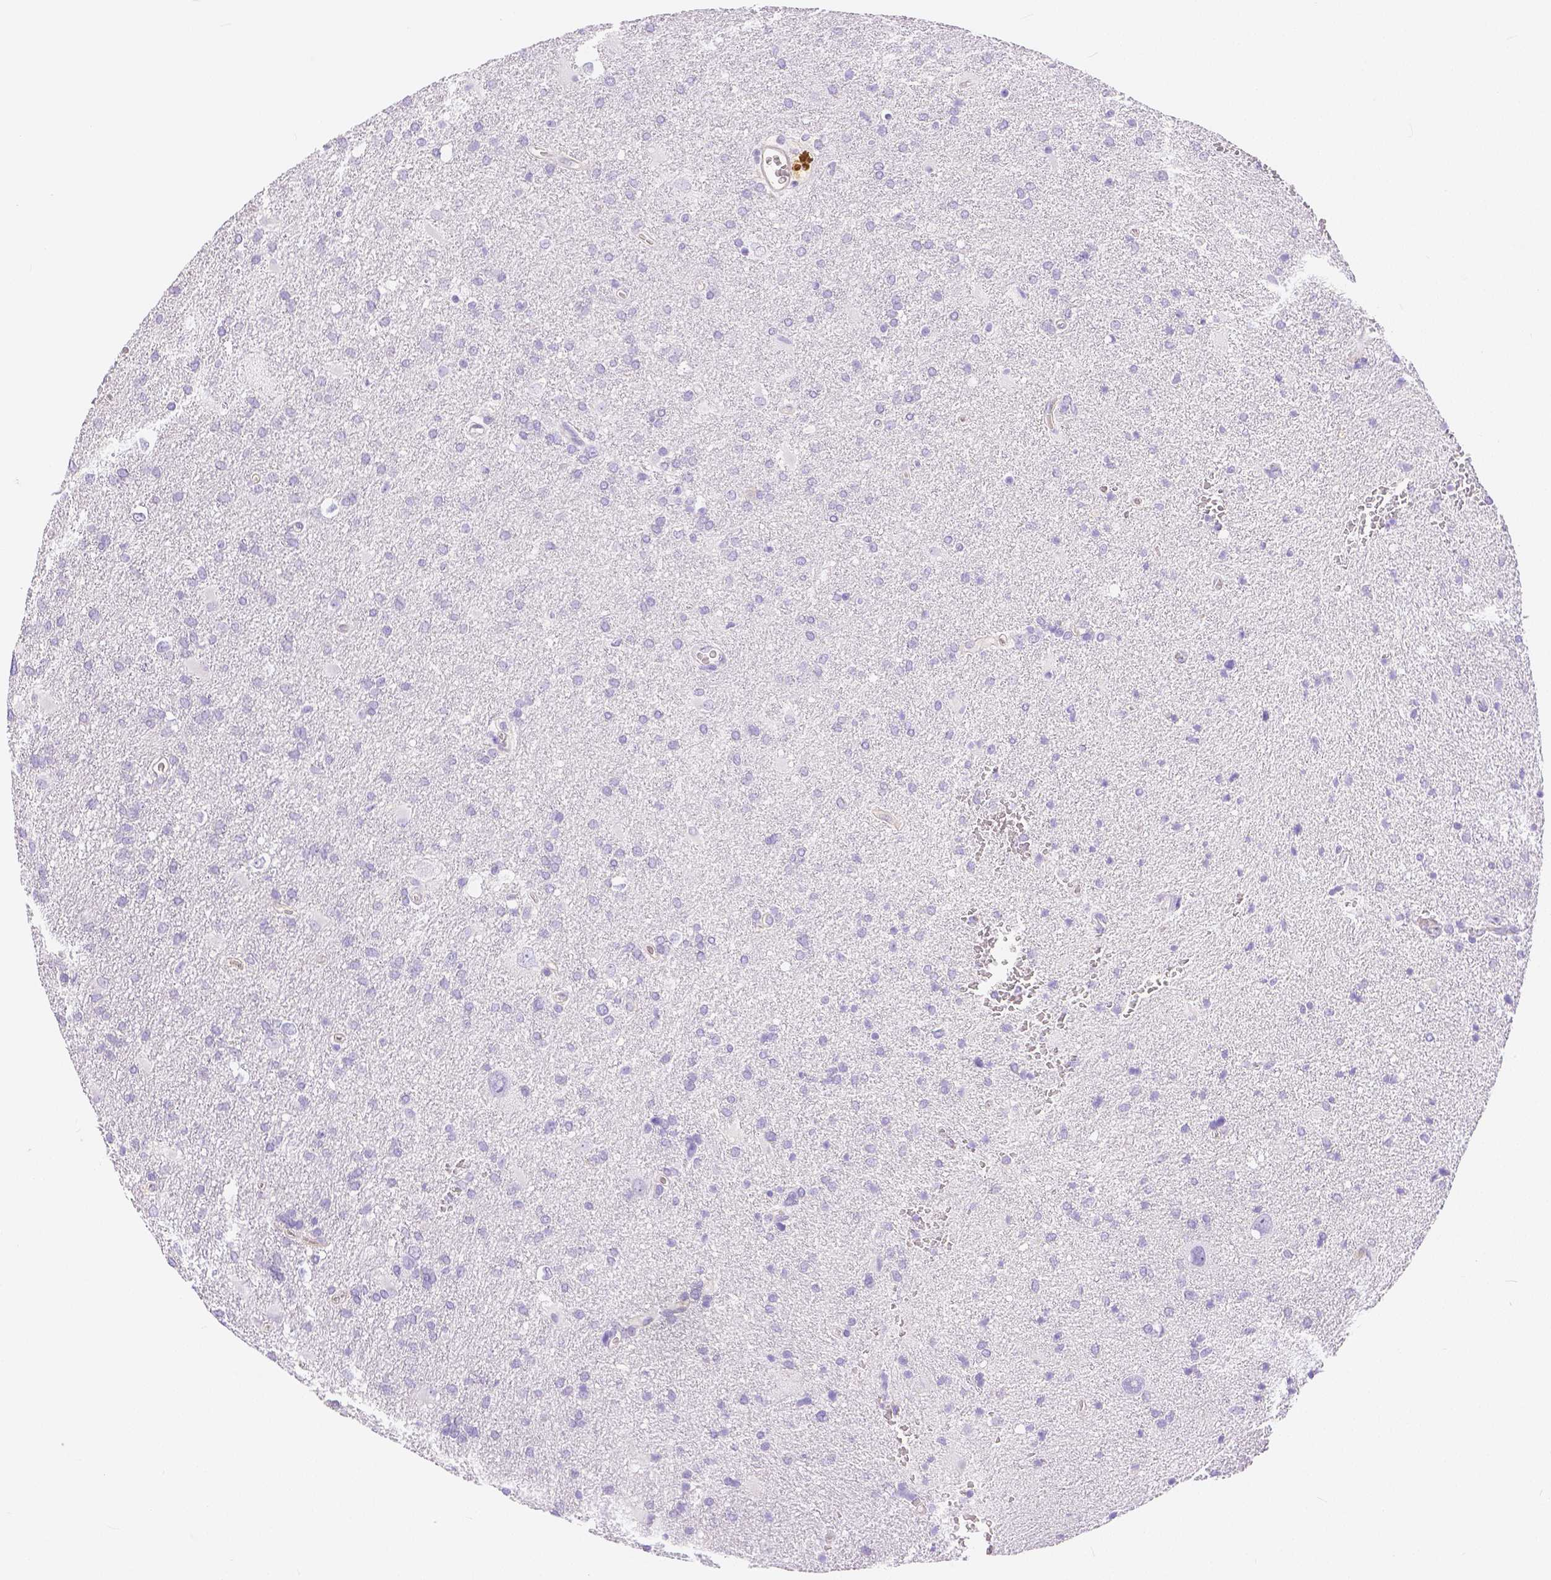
{"staining": {"intensity": "negative", "quantity": "none", "location": "none"}, "tissue": "glioma", "cell_type": "Tumor cells", "image_type": "cancer", "snomed": [{"axis": "morphology", "description": "Glioma, malignant, Low grade"}, {"axis": "topography", "description": "Brain"}], "caption": "Malignant low-grade glioma stained for a protein using immunohistochemistry (IHC) shows no staining tumor cells.", "gene": "SLC27A5", "patient": {"sex": "male", "age": 66}}